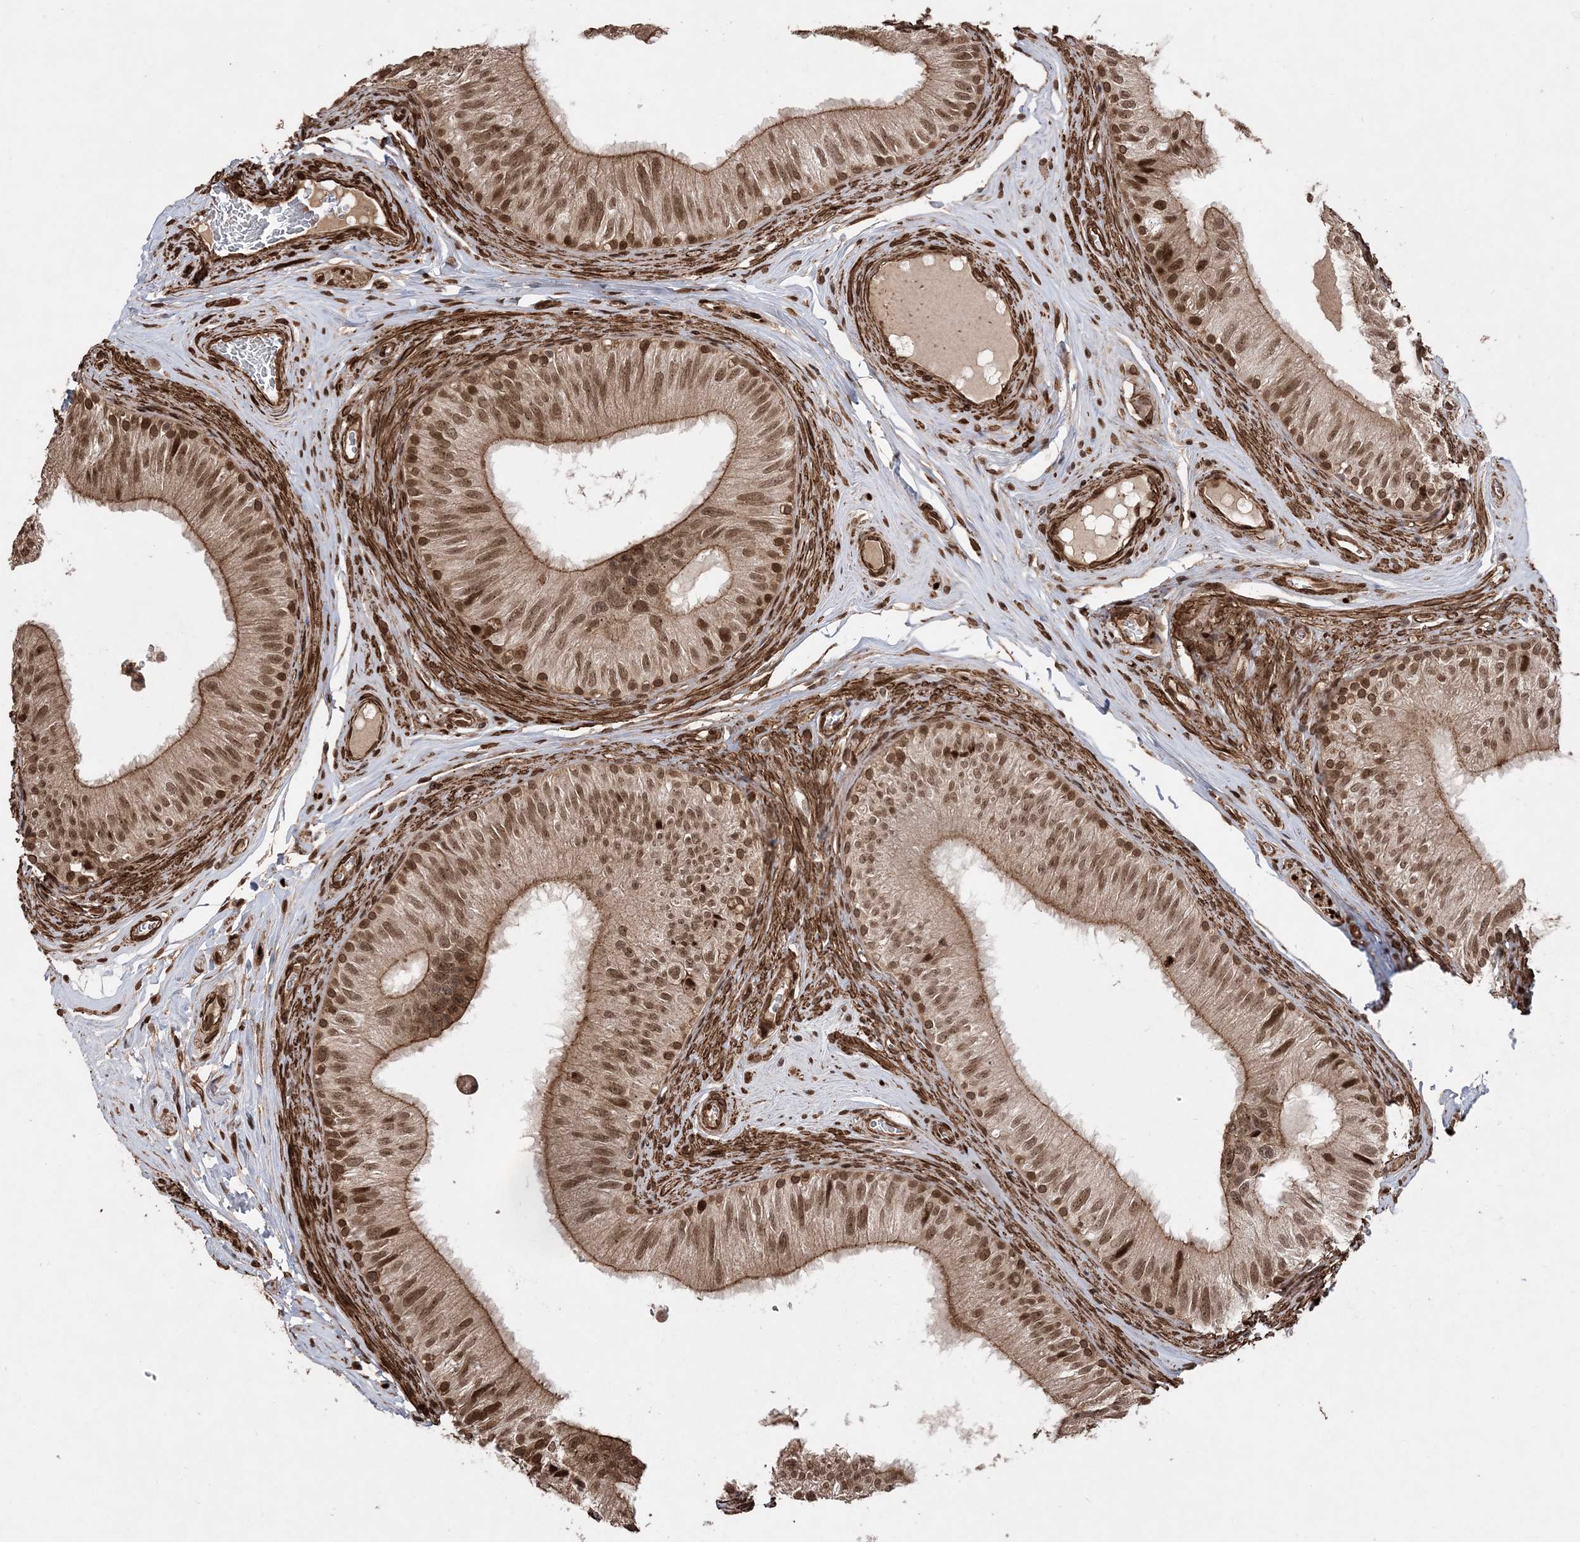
{"staining": {"intensity": "moderate", "quantity": ">75%", "location": "cytoplasmic/membranous,nuclear"}, "tissue": "epididymis", "cell_type": "Glandular cells", "image_type": "normal", "snomed": [{"axis": "morphology", "description": "Normal tissue, NOS"}, {"axis": "topography", "description": "Epididymis"}], "caption": "Immunohistochemistry (IHC) (DAB (3,3'-diaminobenzidine)) staining of unremarkable human epididymis exhibits moderate cytoplasmic/membranous,nuclear protein staining in about >75% of glandular cells.", "gene": "ETAA1", "patient": {"sex": "male", "age": 46}}